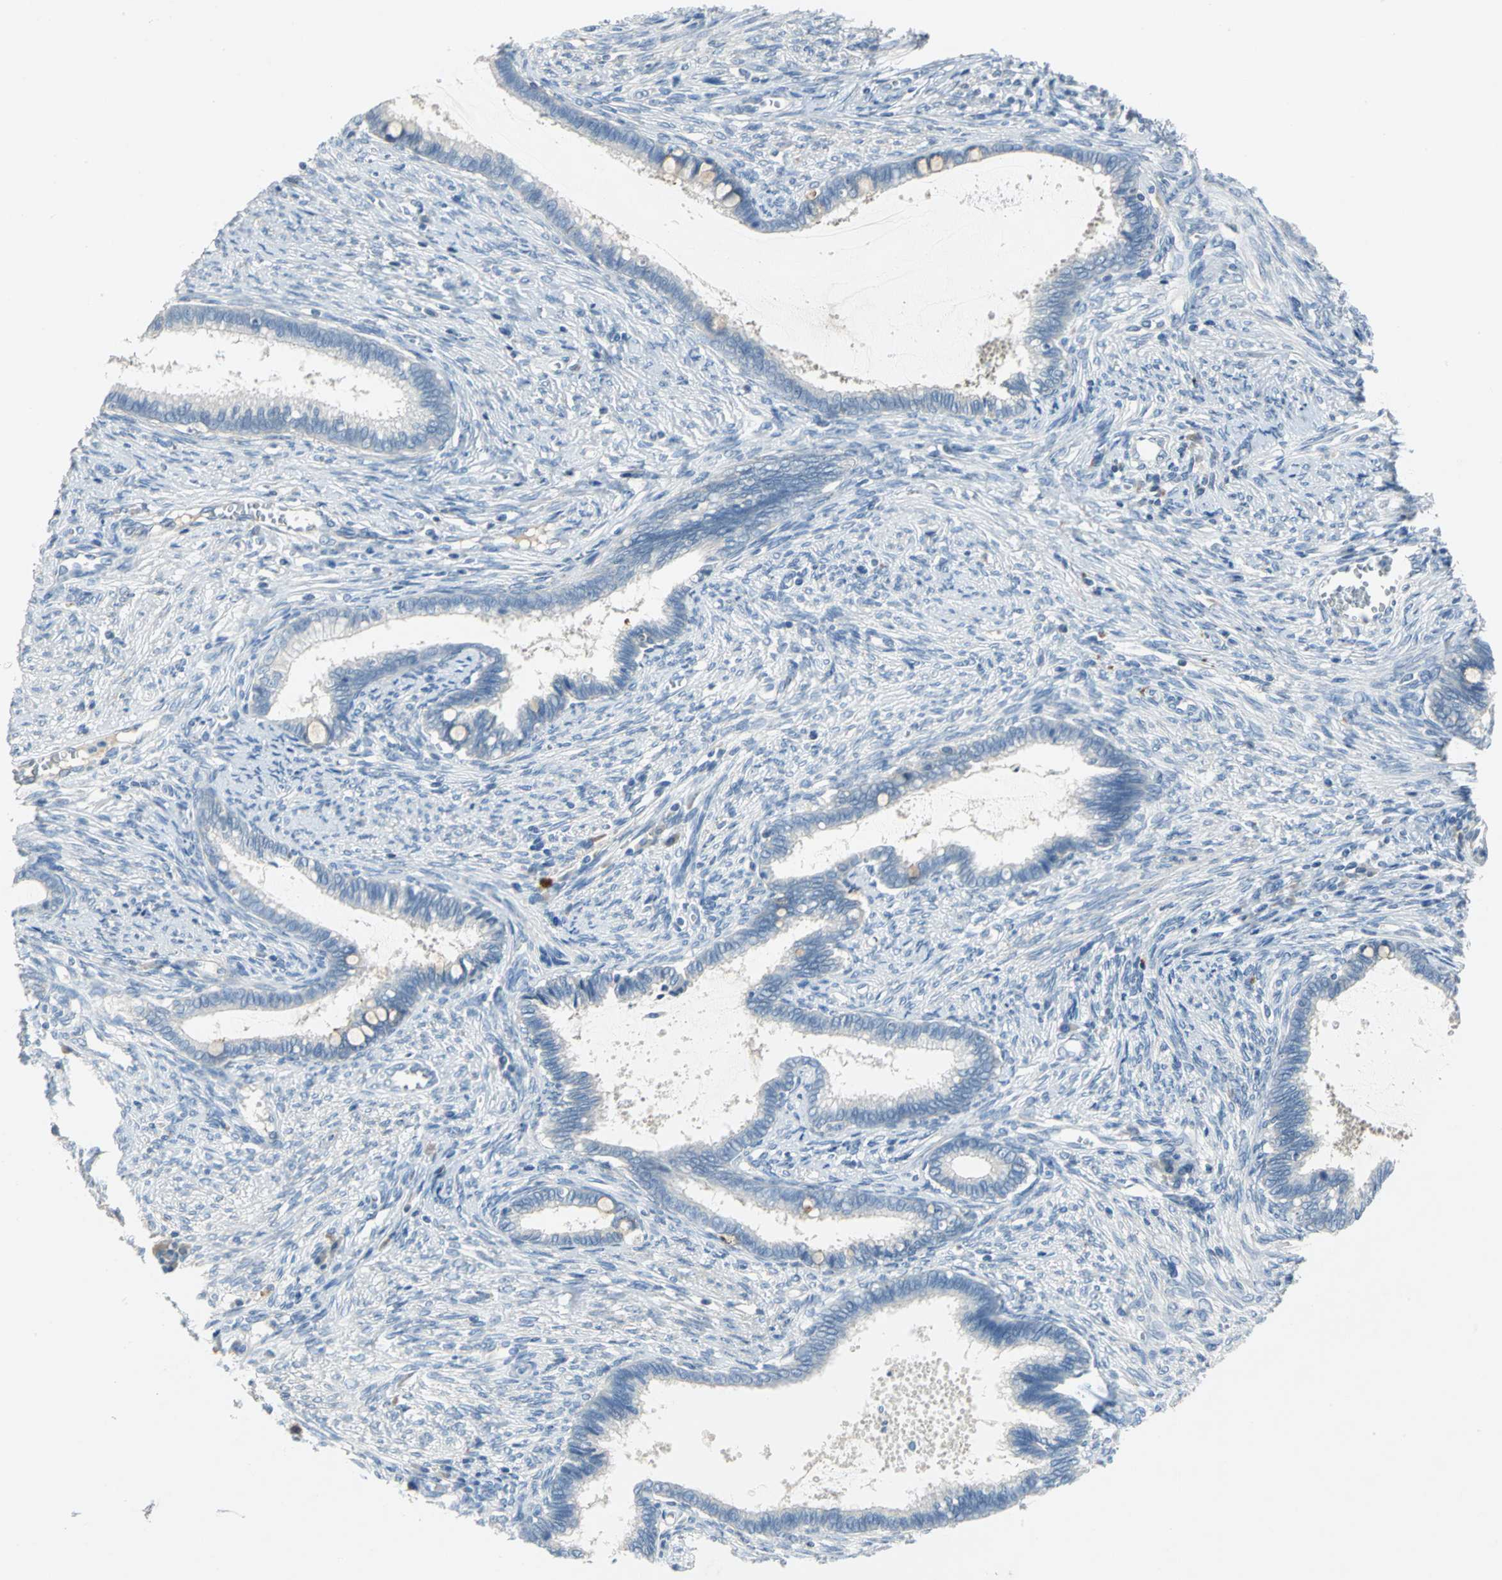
{"staining": {"intensity": "negative", "quantity": "none", "location": "none"}, "tissue": "cervical cancer", "cell_type": "Tumor cells", "image_type": "cancer", "snomed": [{"axis": "morphology", "description": "Adenocarcinoma, NOS"}, {"axis": "topography", "description": "Cervix"}], "caption": "Tumor cells are negative for protein expression in human cervical adenocarcinoma.", "gene": "PTGDS", "patient": {"sex": "female", "age": 44}}